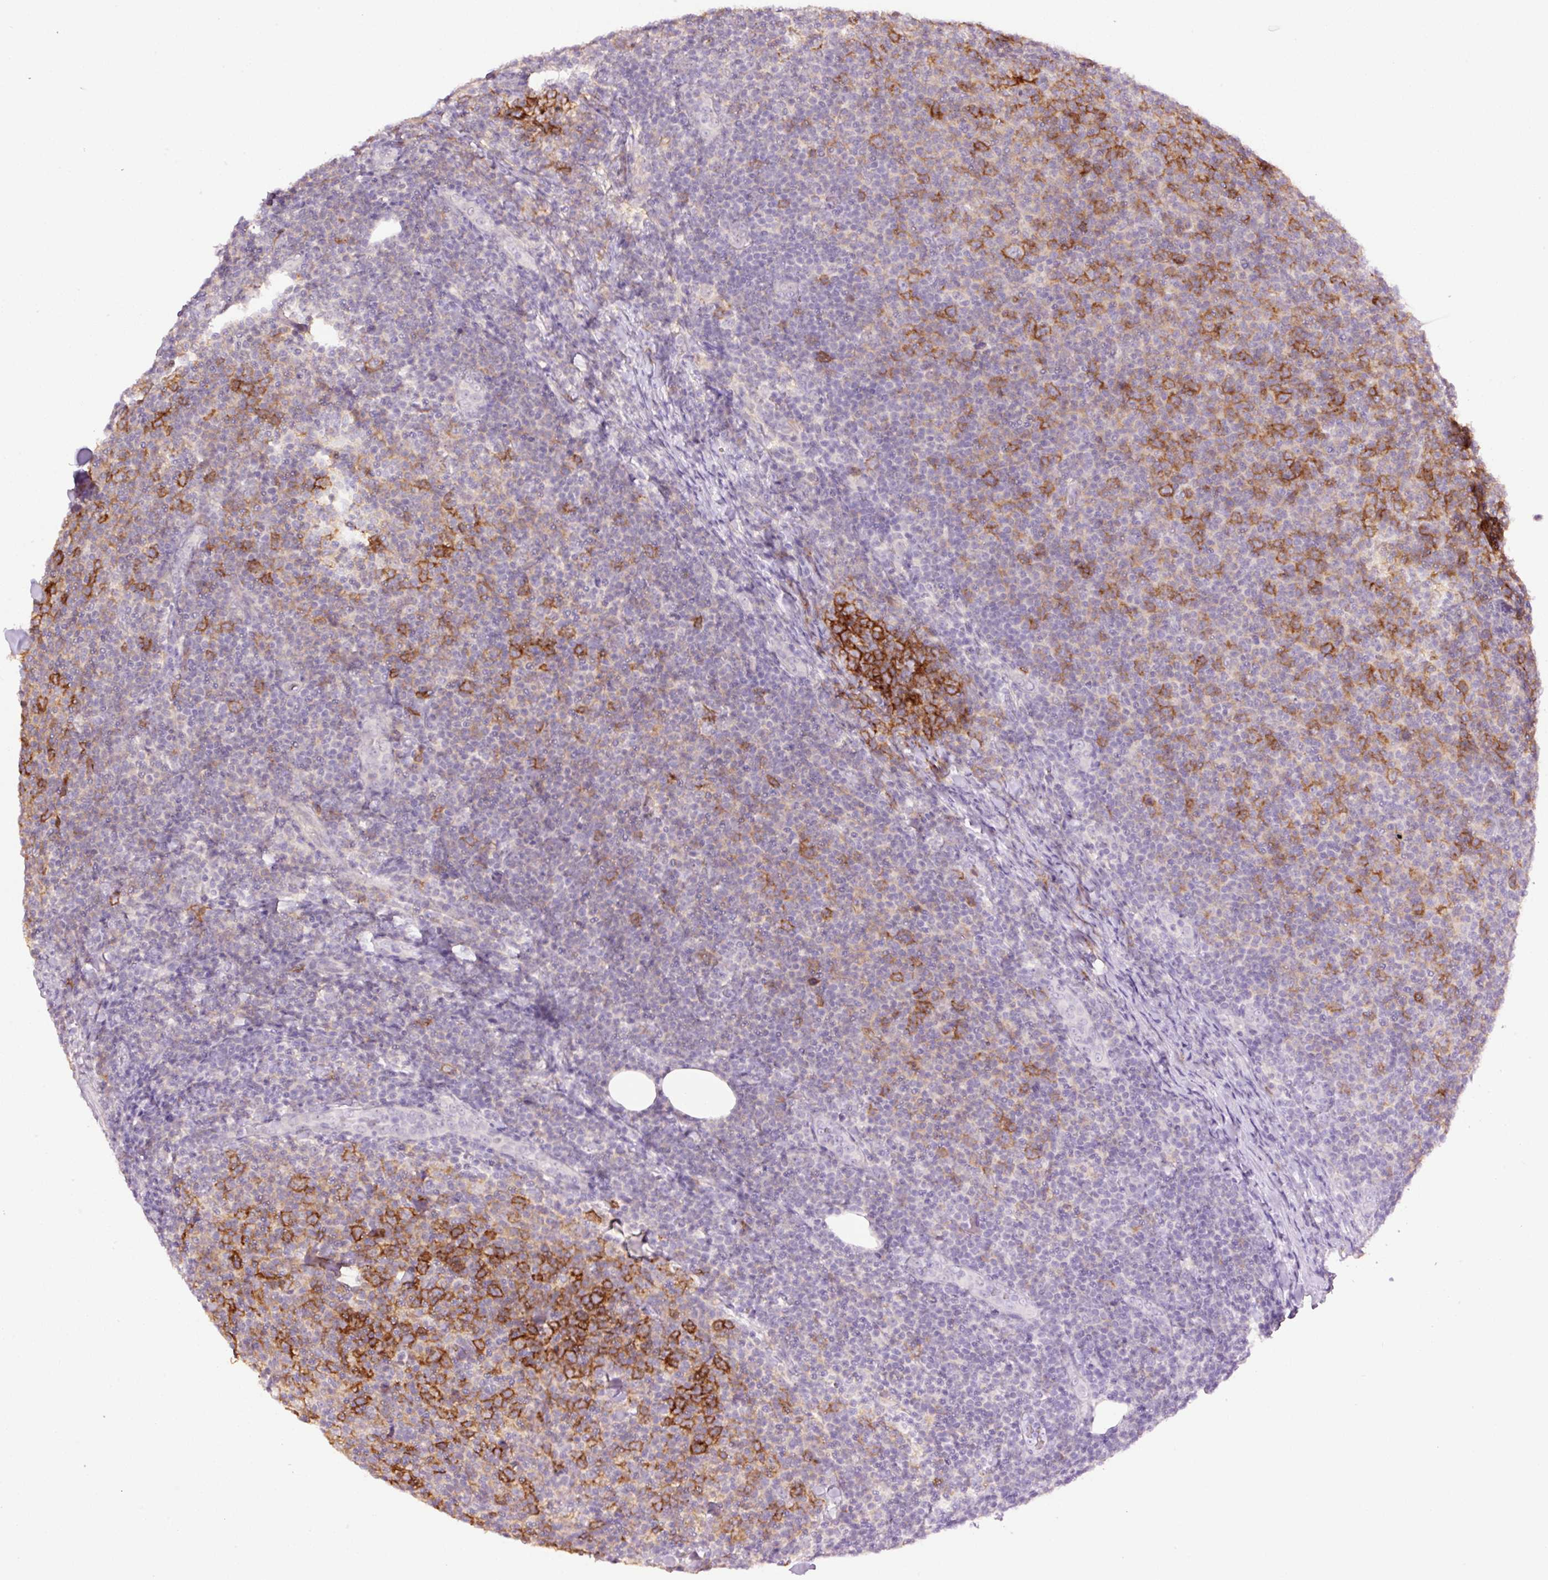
{"staining": {"intensity": "strong", "quantity": "25%-75%", "location": "cytoplasmic/membranous"}, "tissue": "lymphoma", "cell_type": "Tumor cells", "image_type": "cancer", "snomed": [{"axis": "morphology", "description": "Malignant lymphoma, non-Hodgkin's type, Low grade"}, {"axis": "topography", "description": "Lymph node"}], "caption": "Human lymphoma stained with a protein marker exhibits strong staining in tumor cells.", "gene": "SLC1A4", "patient": {"sex": "male", "age": 66}}